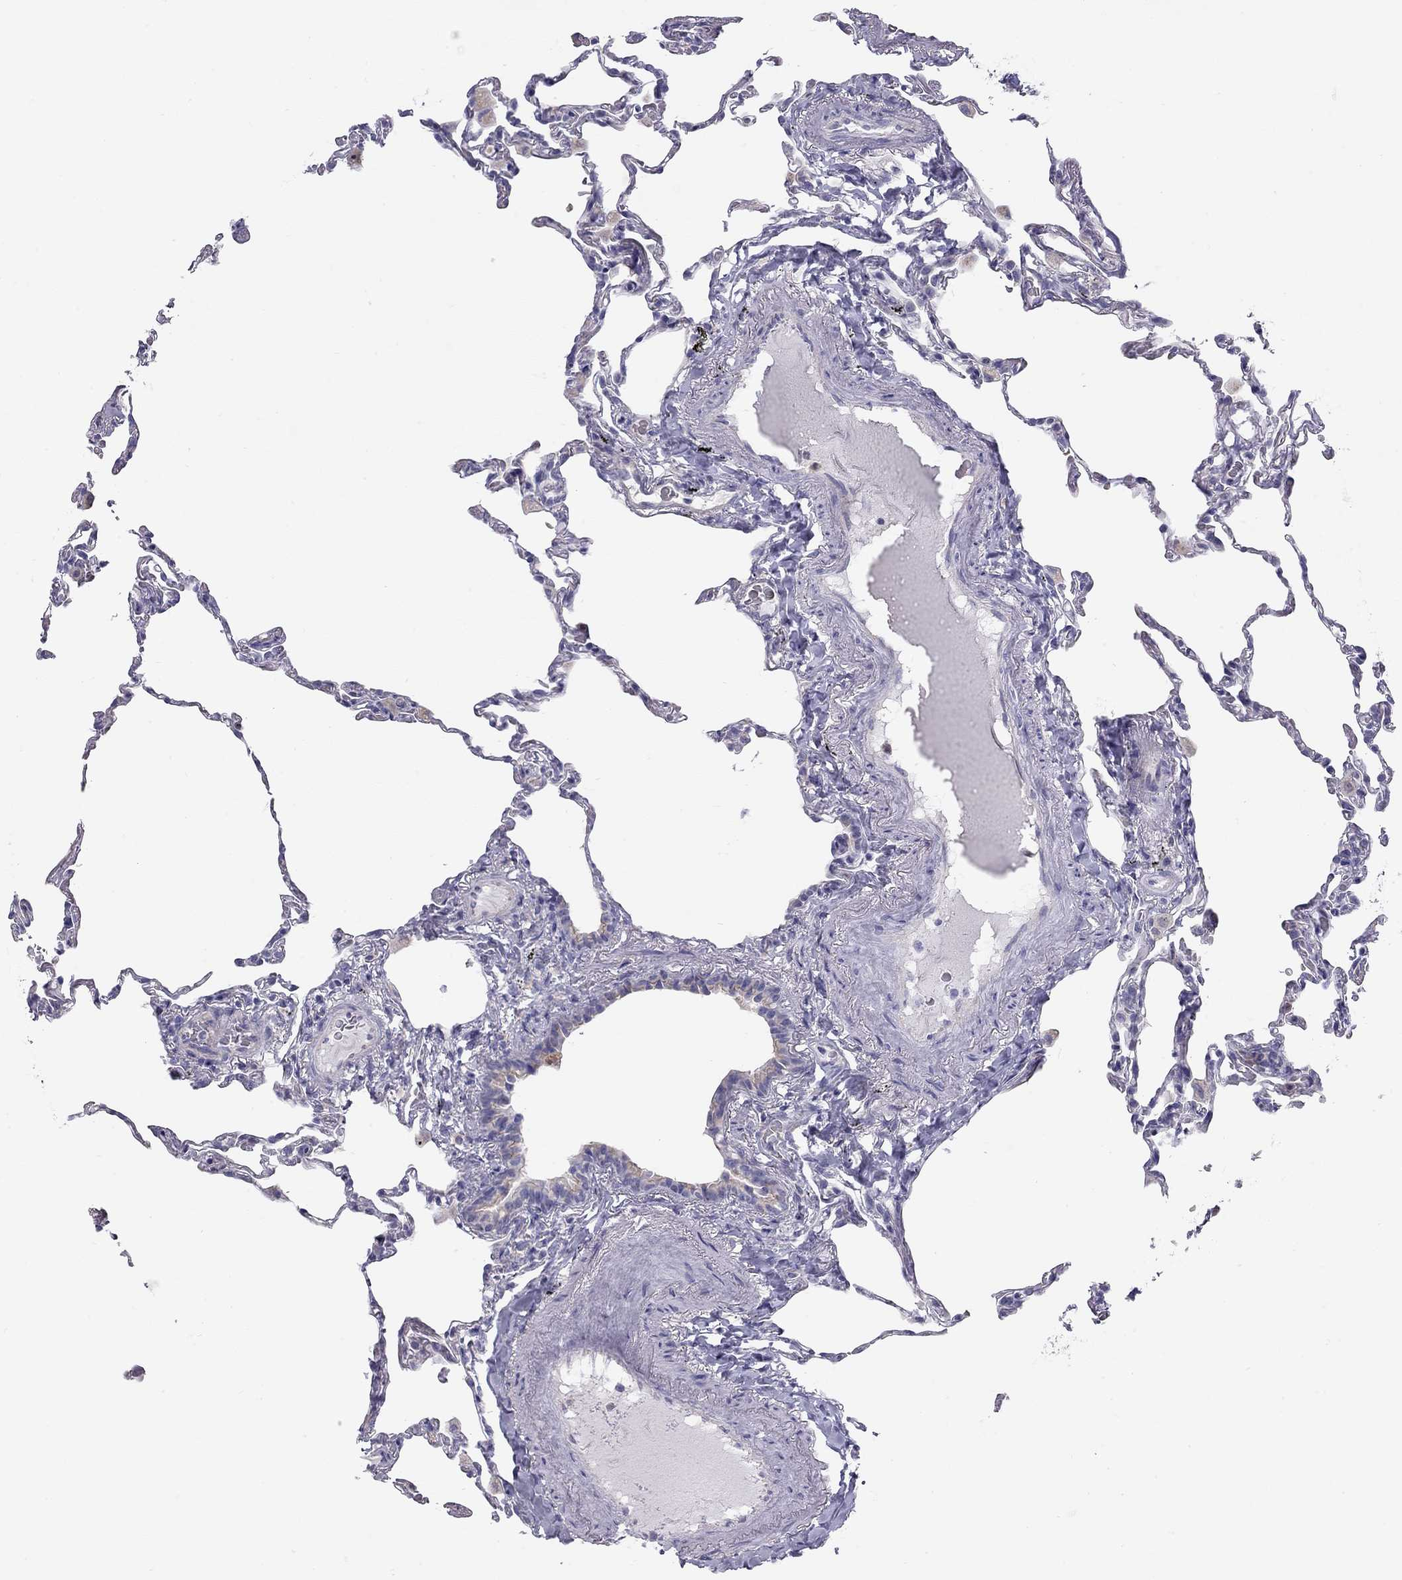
{"staining": {"intensity": "negative", "quantity": "none", "location": "none"}, "tissue": "lung", "cell_type": "Alveolar cells", "image_type": "normal", "snomed": [{"axis": "morphology", "description": "Normal tissue, NOS"}, {"axis": "topography", "description": "Lung"}], "caption": "IHC of benign lung demonstrates no expression in alveolar cells.", "gene": "TDRD6", "patient": {"sex": "female", "age": 57}}